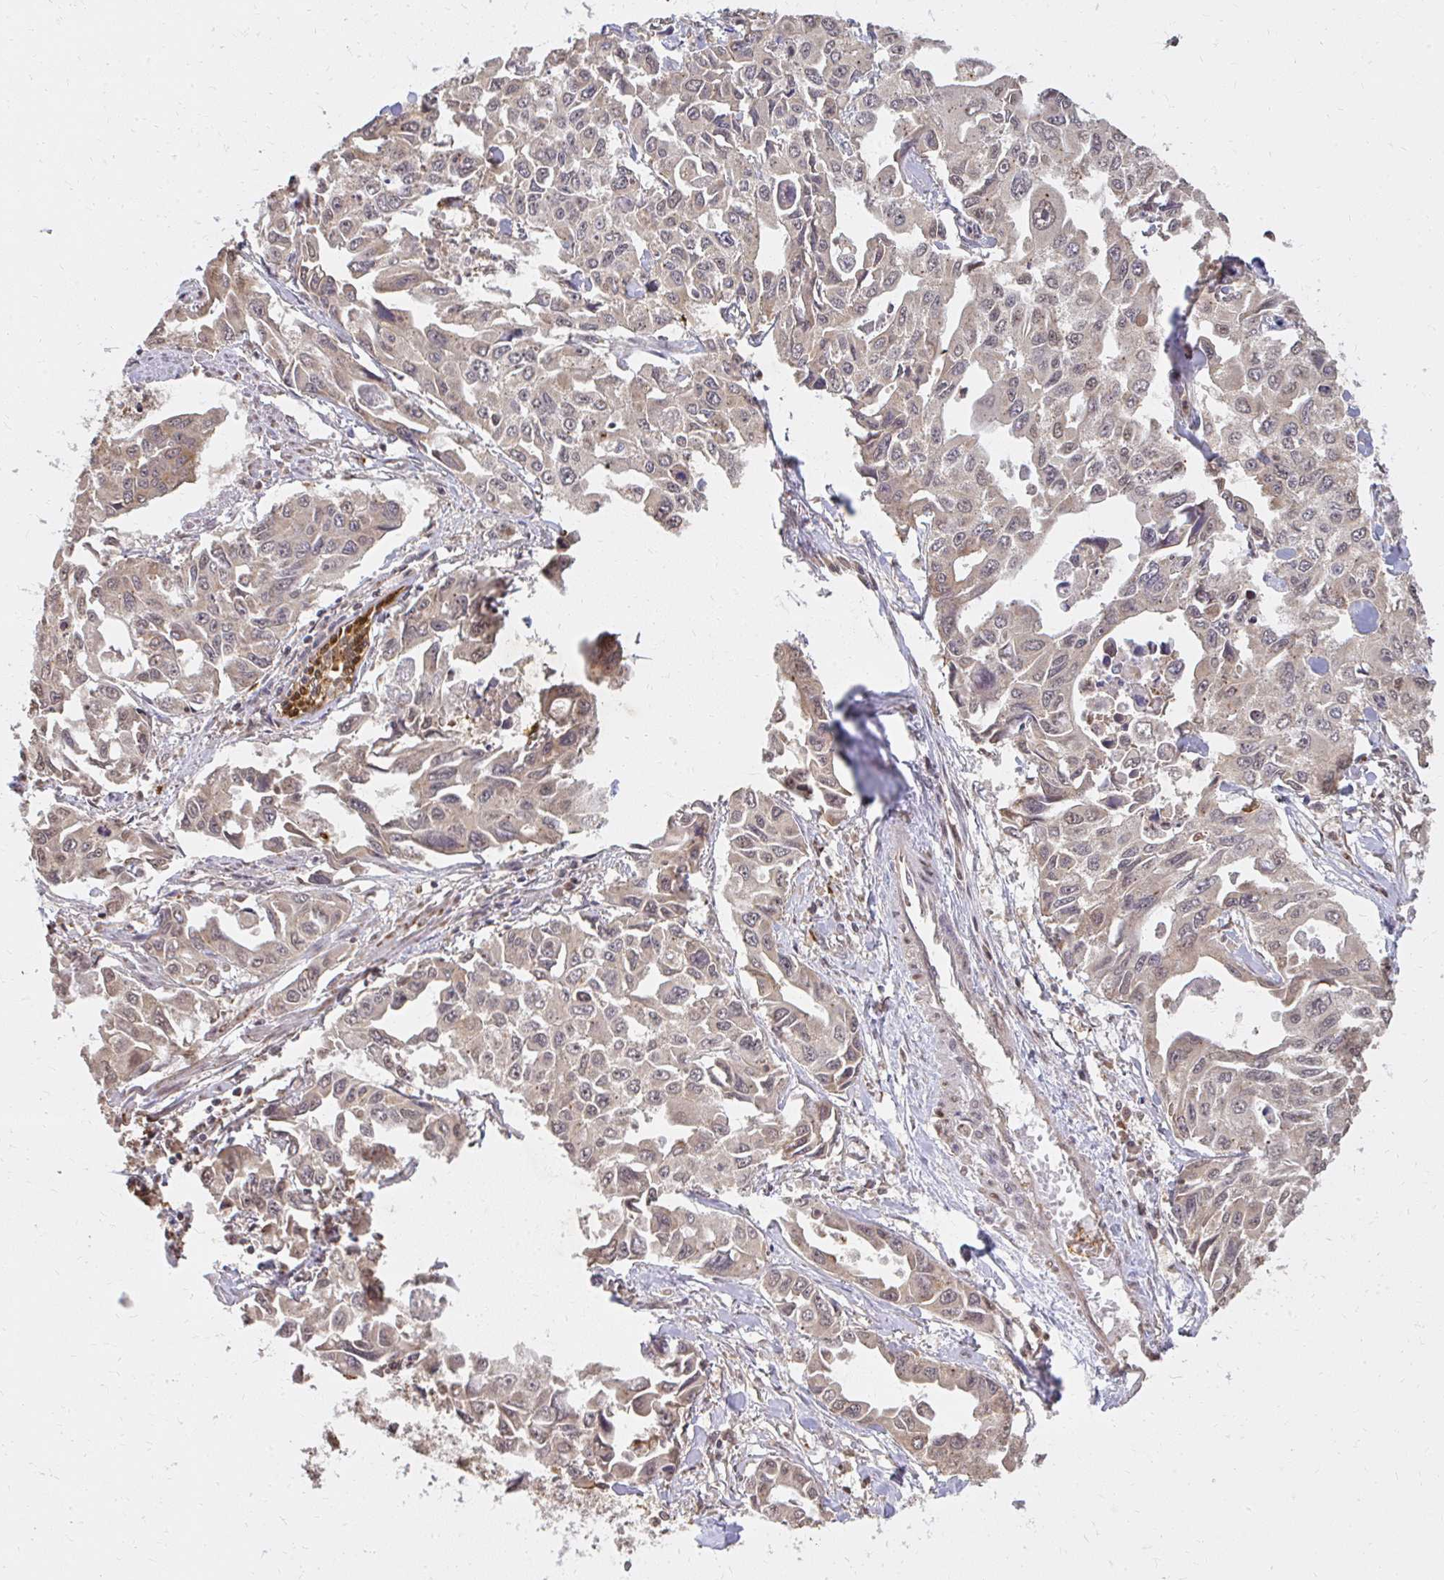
{"staining": {"intensity": "weak", "quantity": "<25%", "location": "cytoplasmic/membranous,nuclear"}, "tissue": "lung cancer", "cell_type": "Tumor cells", "image_type": "cancer", "snomed": [{"axis": "morphology", "description": "Adenocarcinoma, NOS"}, {"axis": "topography", "description": "Lung"}], "caption": "Immunohistochemistry of lung cancer (adenocarcinoma) demonstrates no staining in tumor cells. (DAB (3,3'-diaminobenzidine) immunohistochemistry with hematoxylin counter stain).", "gene": "LARS2", "patient": {"sex": "male", "age": 64}}